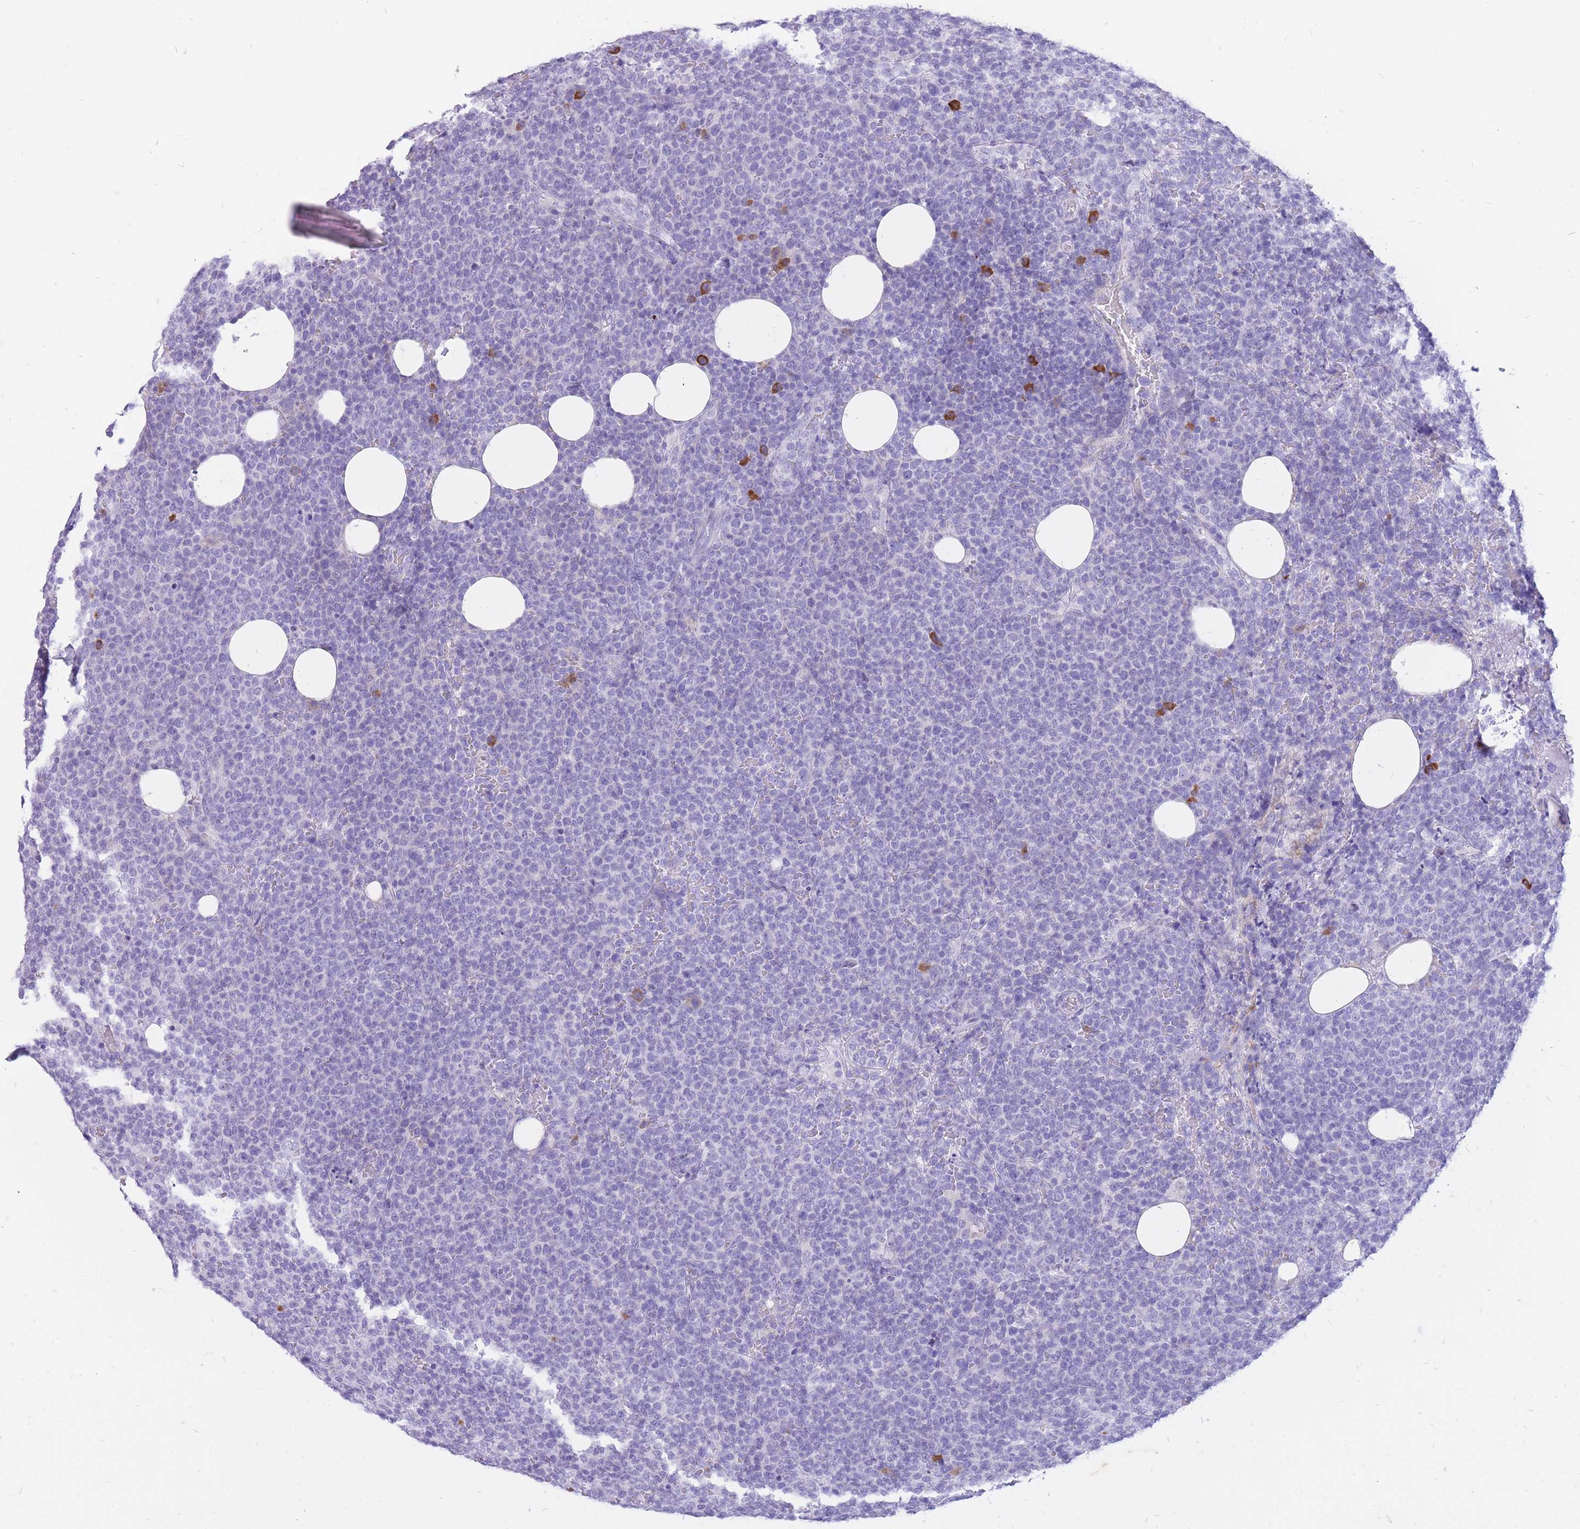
{"staining": {"intensity": "negative", "quantity": "none", "location": "none"}, "tissue": "lymphoma", "cell_type": "Tumor cells", "image_type": "cancer", "snomed": [{"axis": "morphology", "description": "Malignant lymphoma, non-Hodgkin's type, High grade"}, {"axis": "topography", "description": "Lymph node"}], "caption": "Lymphoma was stained to show a protein in brown. There is no significant staining in tumor cells.", "gene": "ZFP37", "patient": {"sex": "male", "age": 61}}